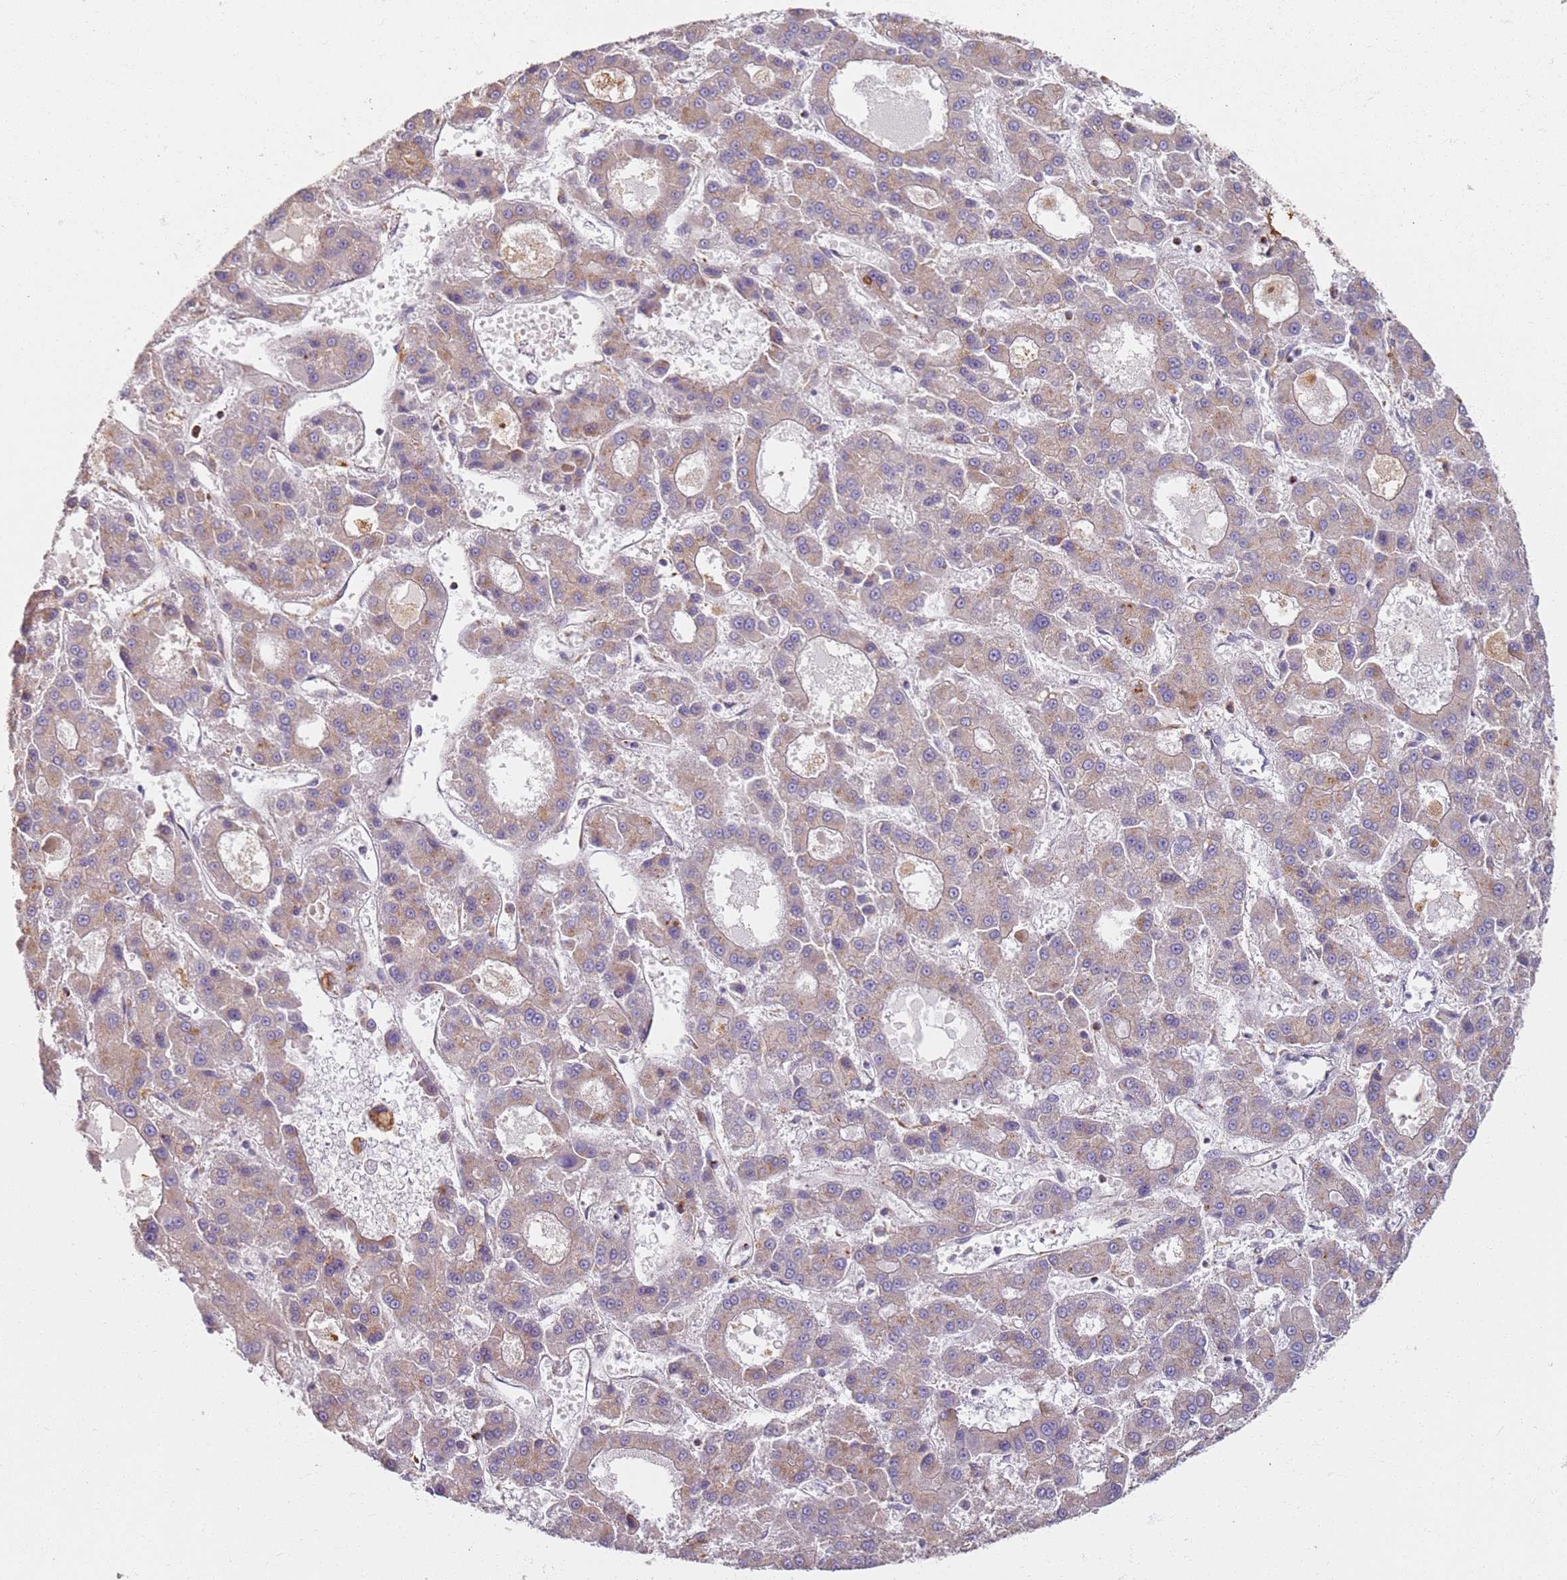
{"staining": {"intensity": "weak", "quantity": ">75%", "location": "cytoplasmic/membranous"}, "tissue": "liver cancer", "cell_type": "Tumor cells", "image_type": "cancer", "snomed": [{"axis": "morphology", "description": "Carcinoma, Hepatocellular, NOS"}, {"axis": "topography", "description": "Liver"}], "caption": "Immunohistochemical staining of liver hepatocellular carcinoma reveals low levels of weak cytoplasmic/membranous positivity in about >75% of tumor cells.", "gene": "PROKR2", "patient": {"sex": "male", "age": 70}}